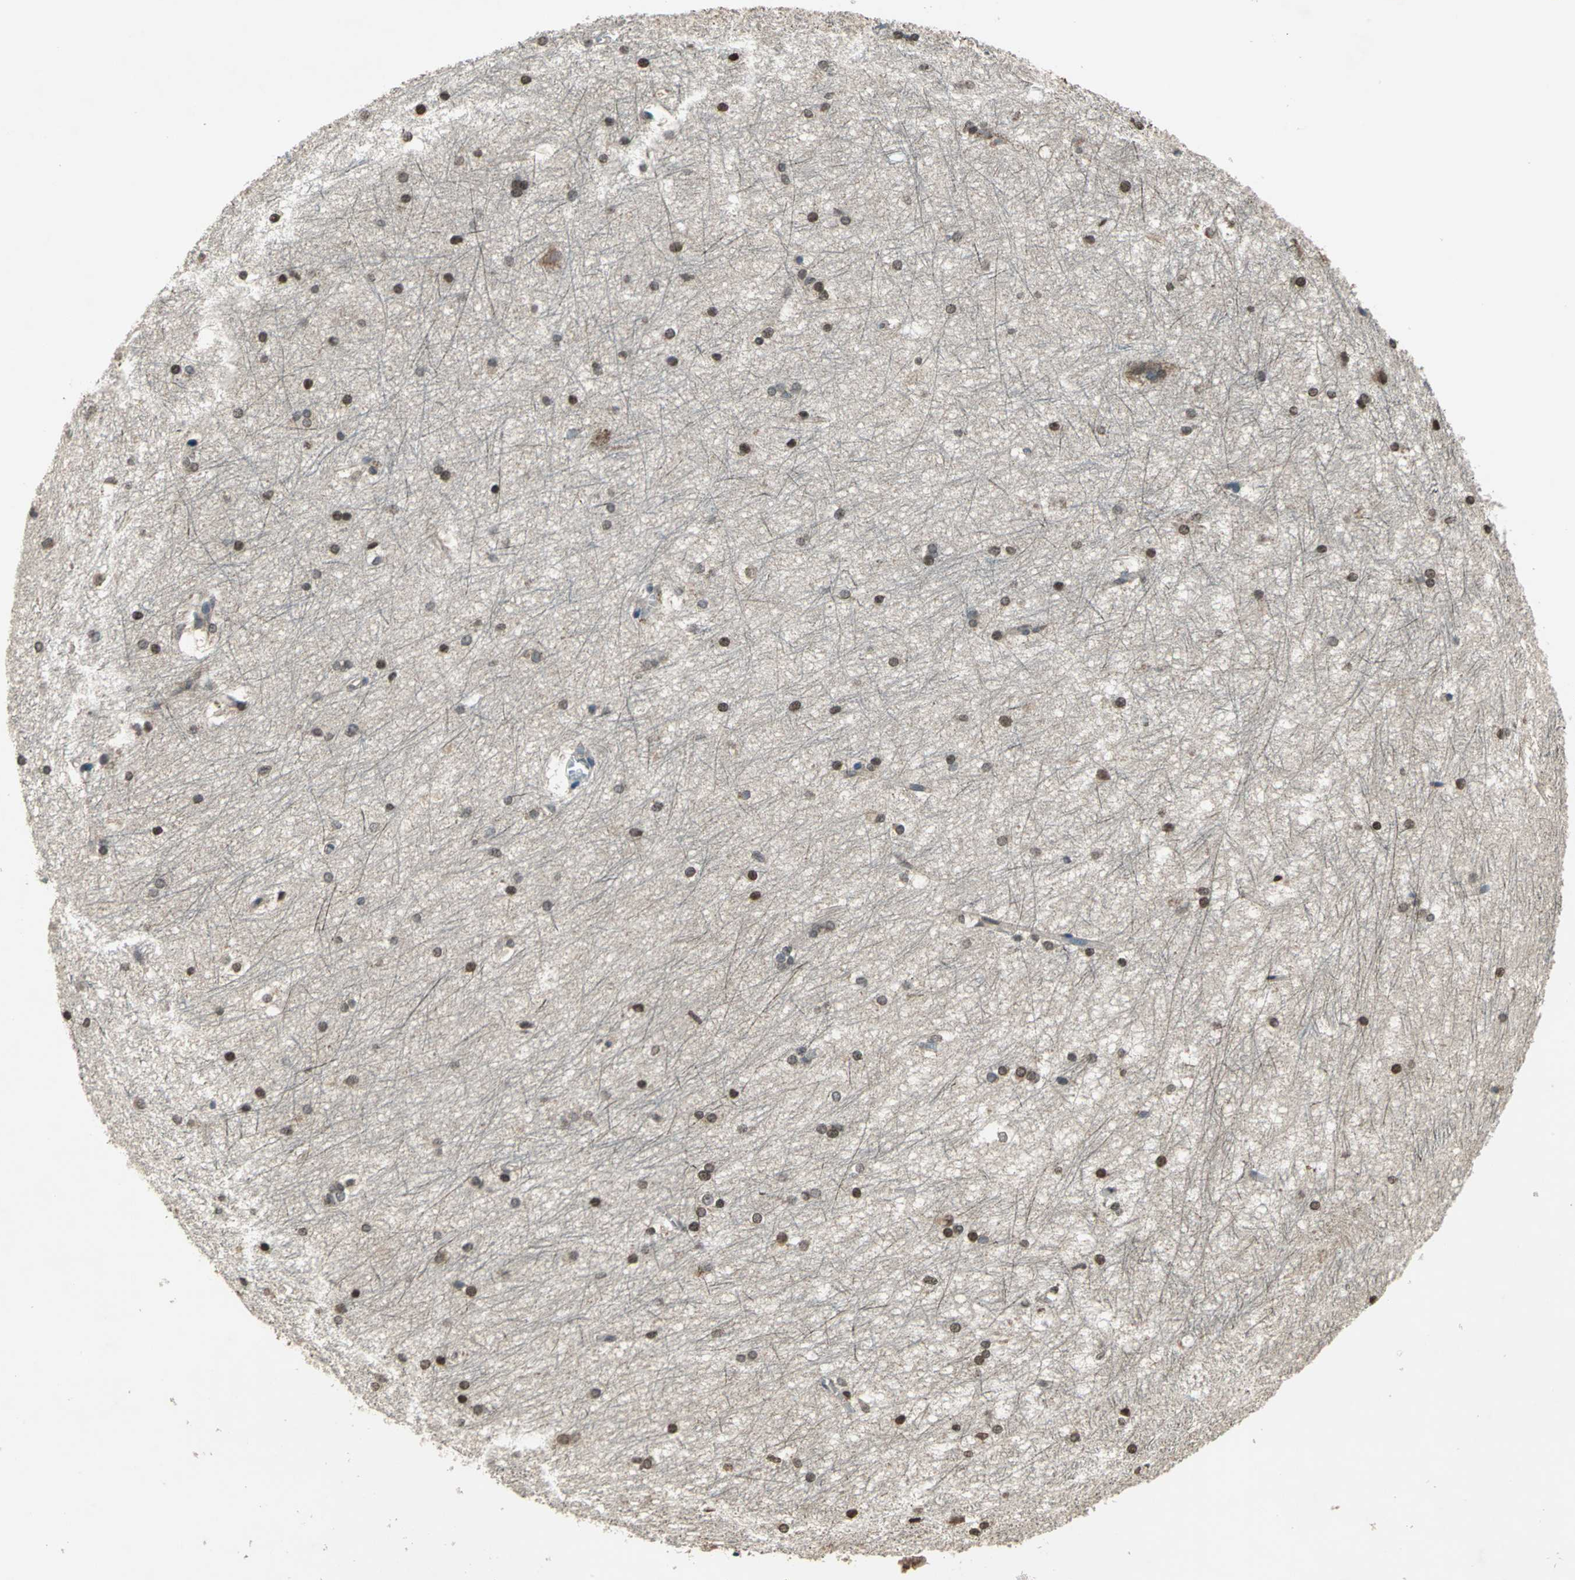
{"staining": {"intensity": "moderate", "quantity": "25%-75%", "location": "nuclear"}, "tissue": "hippocampus", "cell_type": "Glial cells", "image_type": "normal", "snomed": [{"axis": "morphology", "description": "Normal tissue, NOS"}, {"axis": "topography", "description": "Hippocampus"}], "caption": "IHC (DAB) staining of normal human hippocampus shows moderate nuclear protein staining in about 25%-75% of glial cells.", "gene": "TRAK1", "patient": {"sex": "female", "age": 19}}